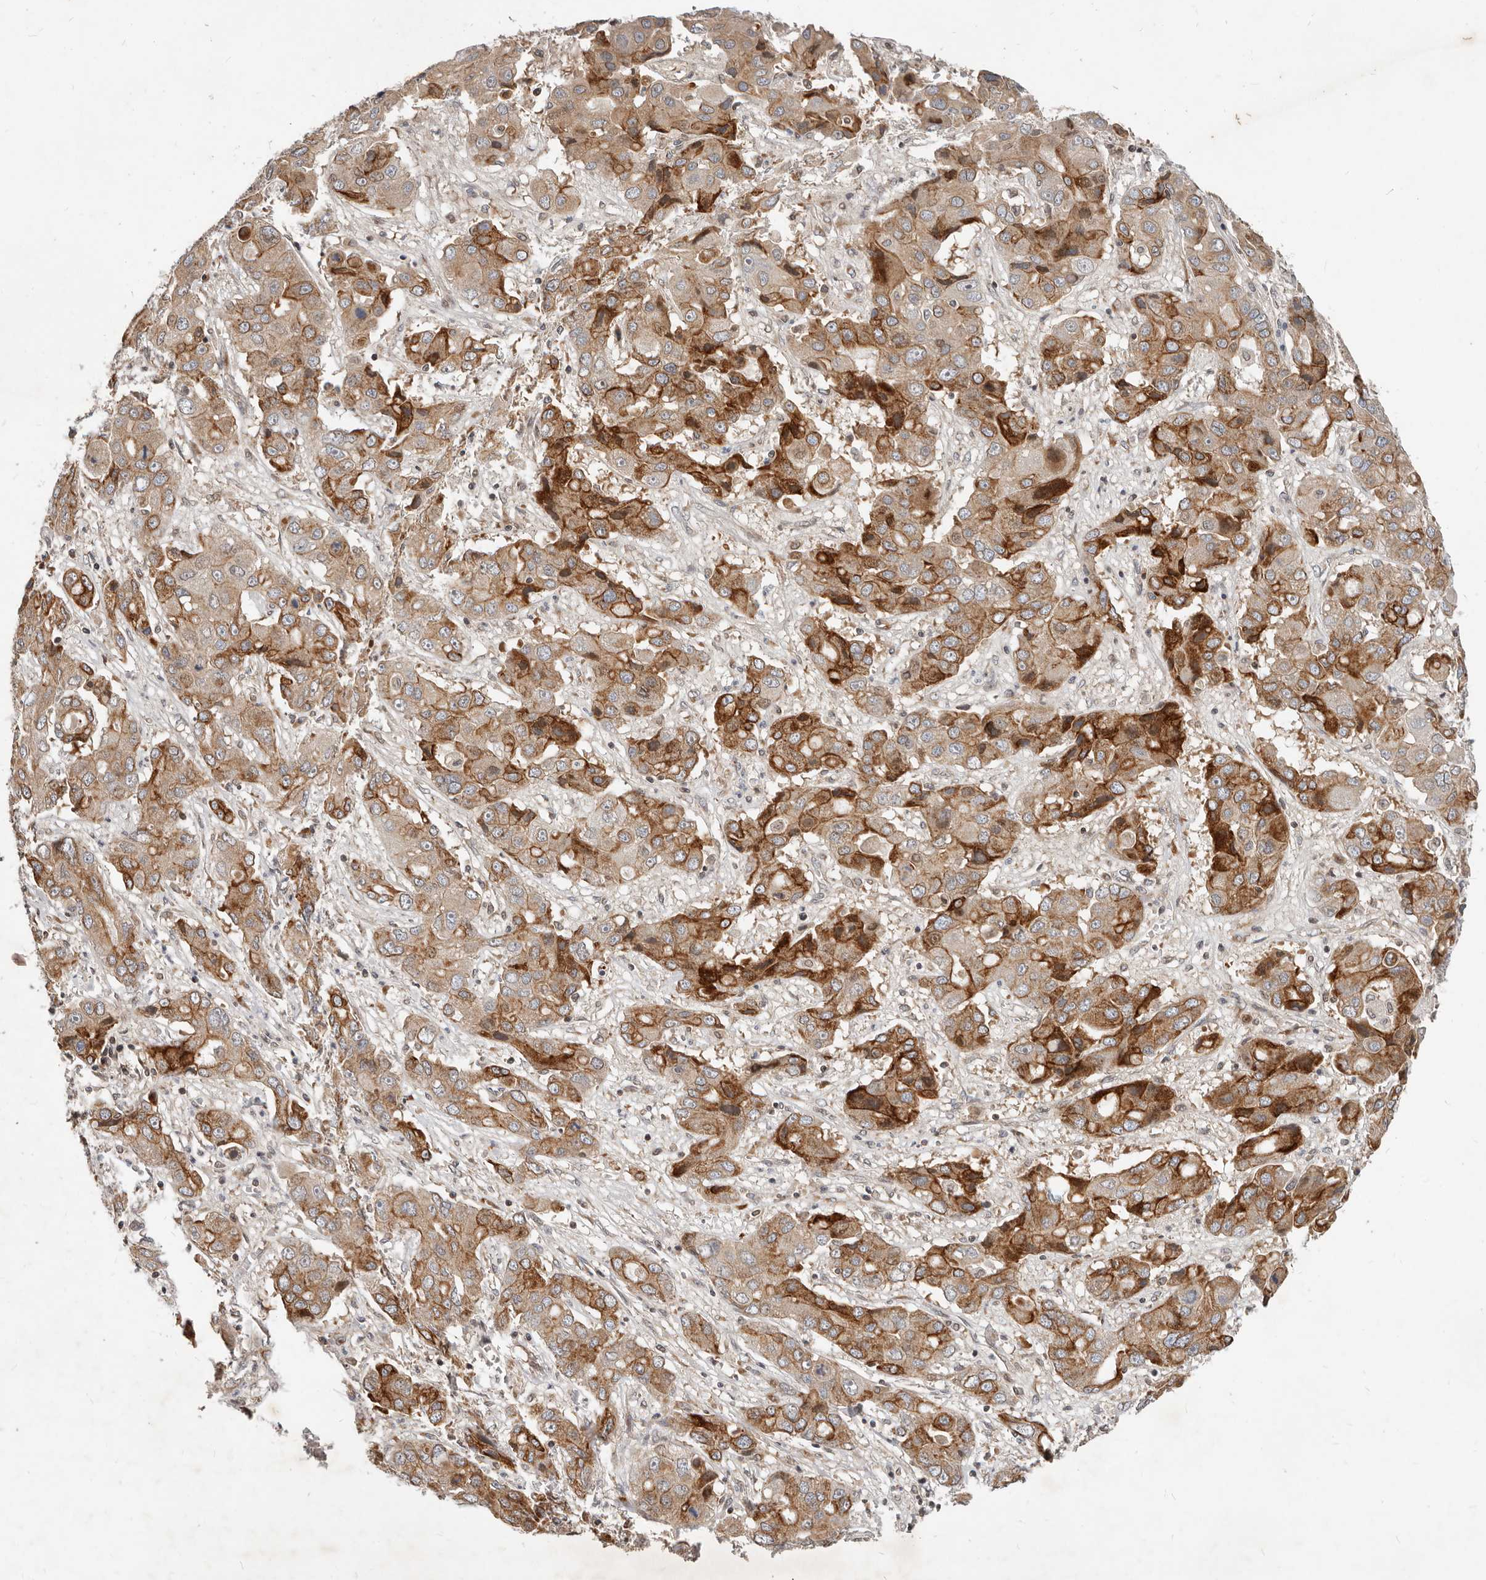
{"staining": {"intensity": "moderate", "quantity": ">75%", "location": "cytoplasmic/membranous"}, "tissue": "liver cancer", "cell_type": "Tumor cells", "image_type": "cancer", "snomed": [{"axis": "morphology", "description": "Cholangiocarcinoma"}, {"axis": "topography", "description": "Liver"}], "caption": "DAB immunohistochemical staining of liver cancer exhibits moderate cytoplasmic/membranous protein staining in approximately >75% of tumor cells.", "gene": "NPY4R", "patient": {"sex": "male", "age": 67}}